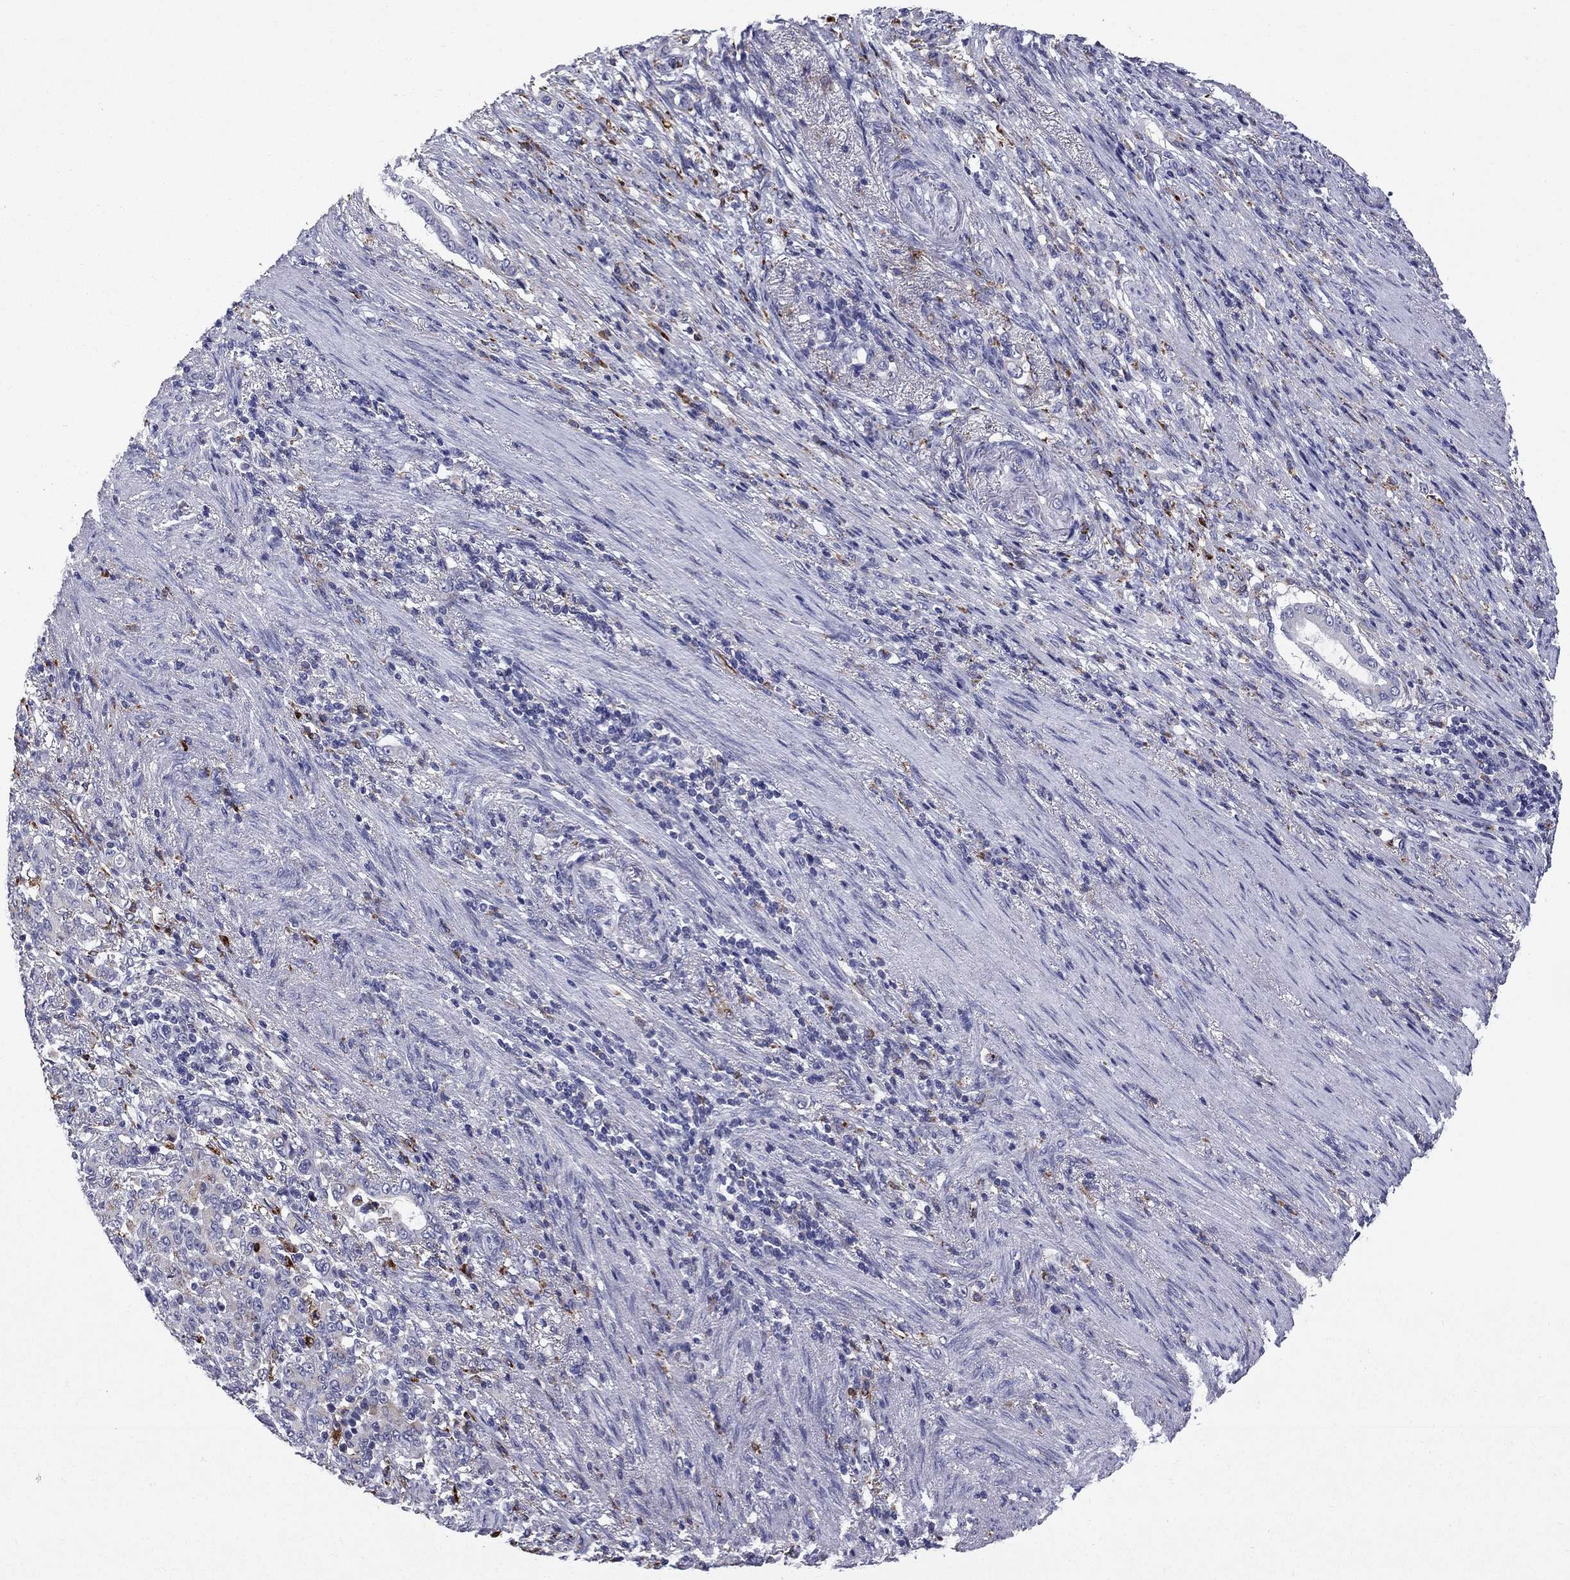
{"staining": {"intensity": "negative", "quantity": "none", "location": "none"}, "tissue": "stomach cancer", "cell_type": "Tumor cells", "image_type": "cancer", "snomed": [{"axis": "morphology", "description": "Normal tissue, NOS"}, {"axis": "morphology", "description": "Adenocarcinoma, NOS"}, {"axis": "topography", "description": "Stomach"}], "caption": "This is a micrograph of immunohistochemistry staining of stomach cancer (adenocarcinoma), which shows no positivity in tumor cells.", "gene": "MADCAM1", "patient": {"sex": "female", "age": 79}}